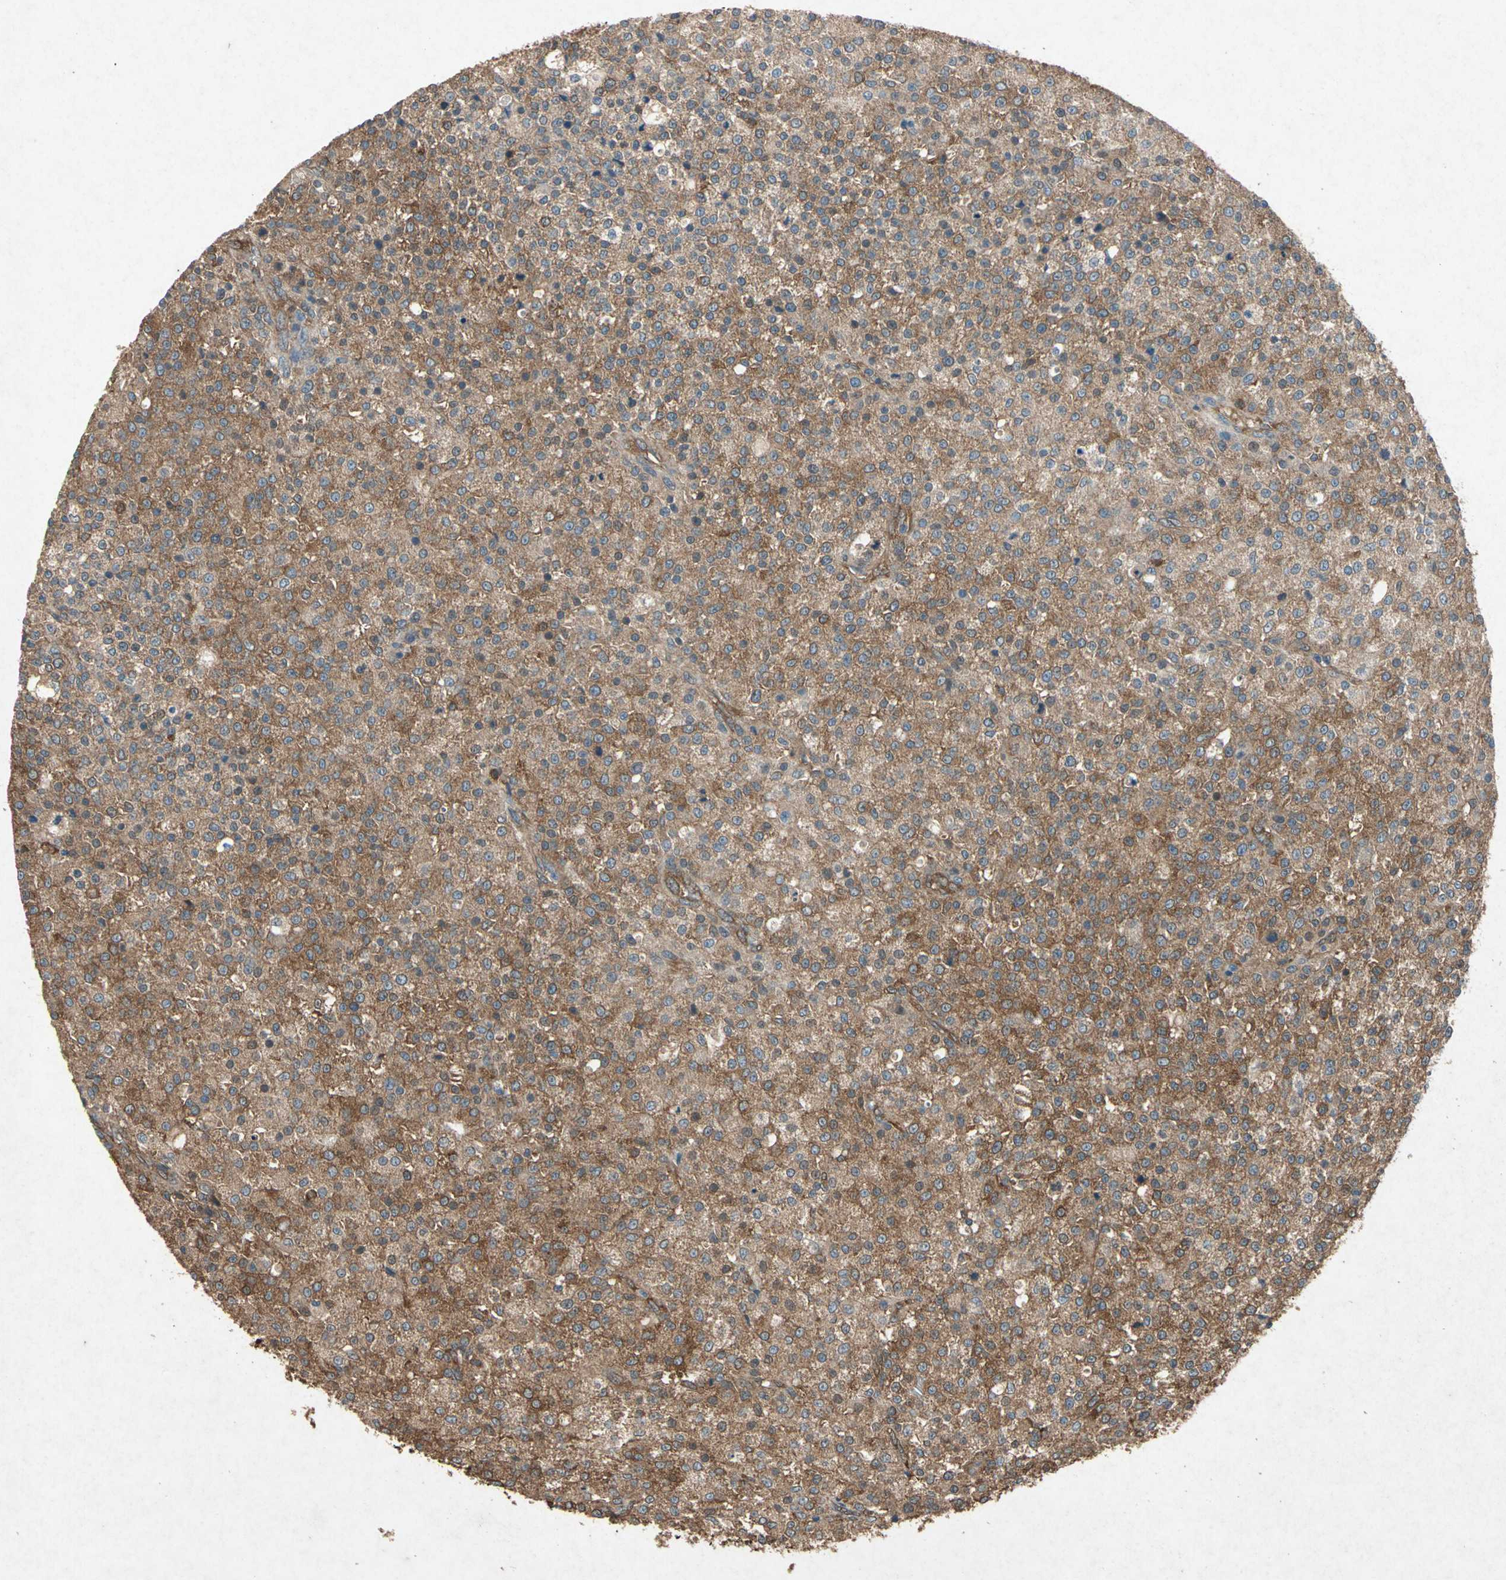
{"staining": {"intensity": "moderate", "quantity": ">75%", "location": "cytoplasmic/membranous"}, "tissue": "testis cancer", "cell_type": "Tumor cells", "image_type": "cancer", "snomed": [{"axis": "morphology", "description": "Seminoma, NOS"}, {"axis": "topography", "description": "Testis"}], "caption": "The image shows staining of testis cancer (seminoma), revealing moderate cytoplasmic/membranous protein expression (brown color) within tumor cells. (IHC, brightfield microscopy, high magnification).", "gene": "HSP90AB1", "patient": {"sex": "male", "age": 59}}